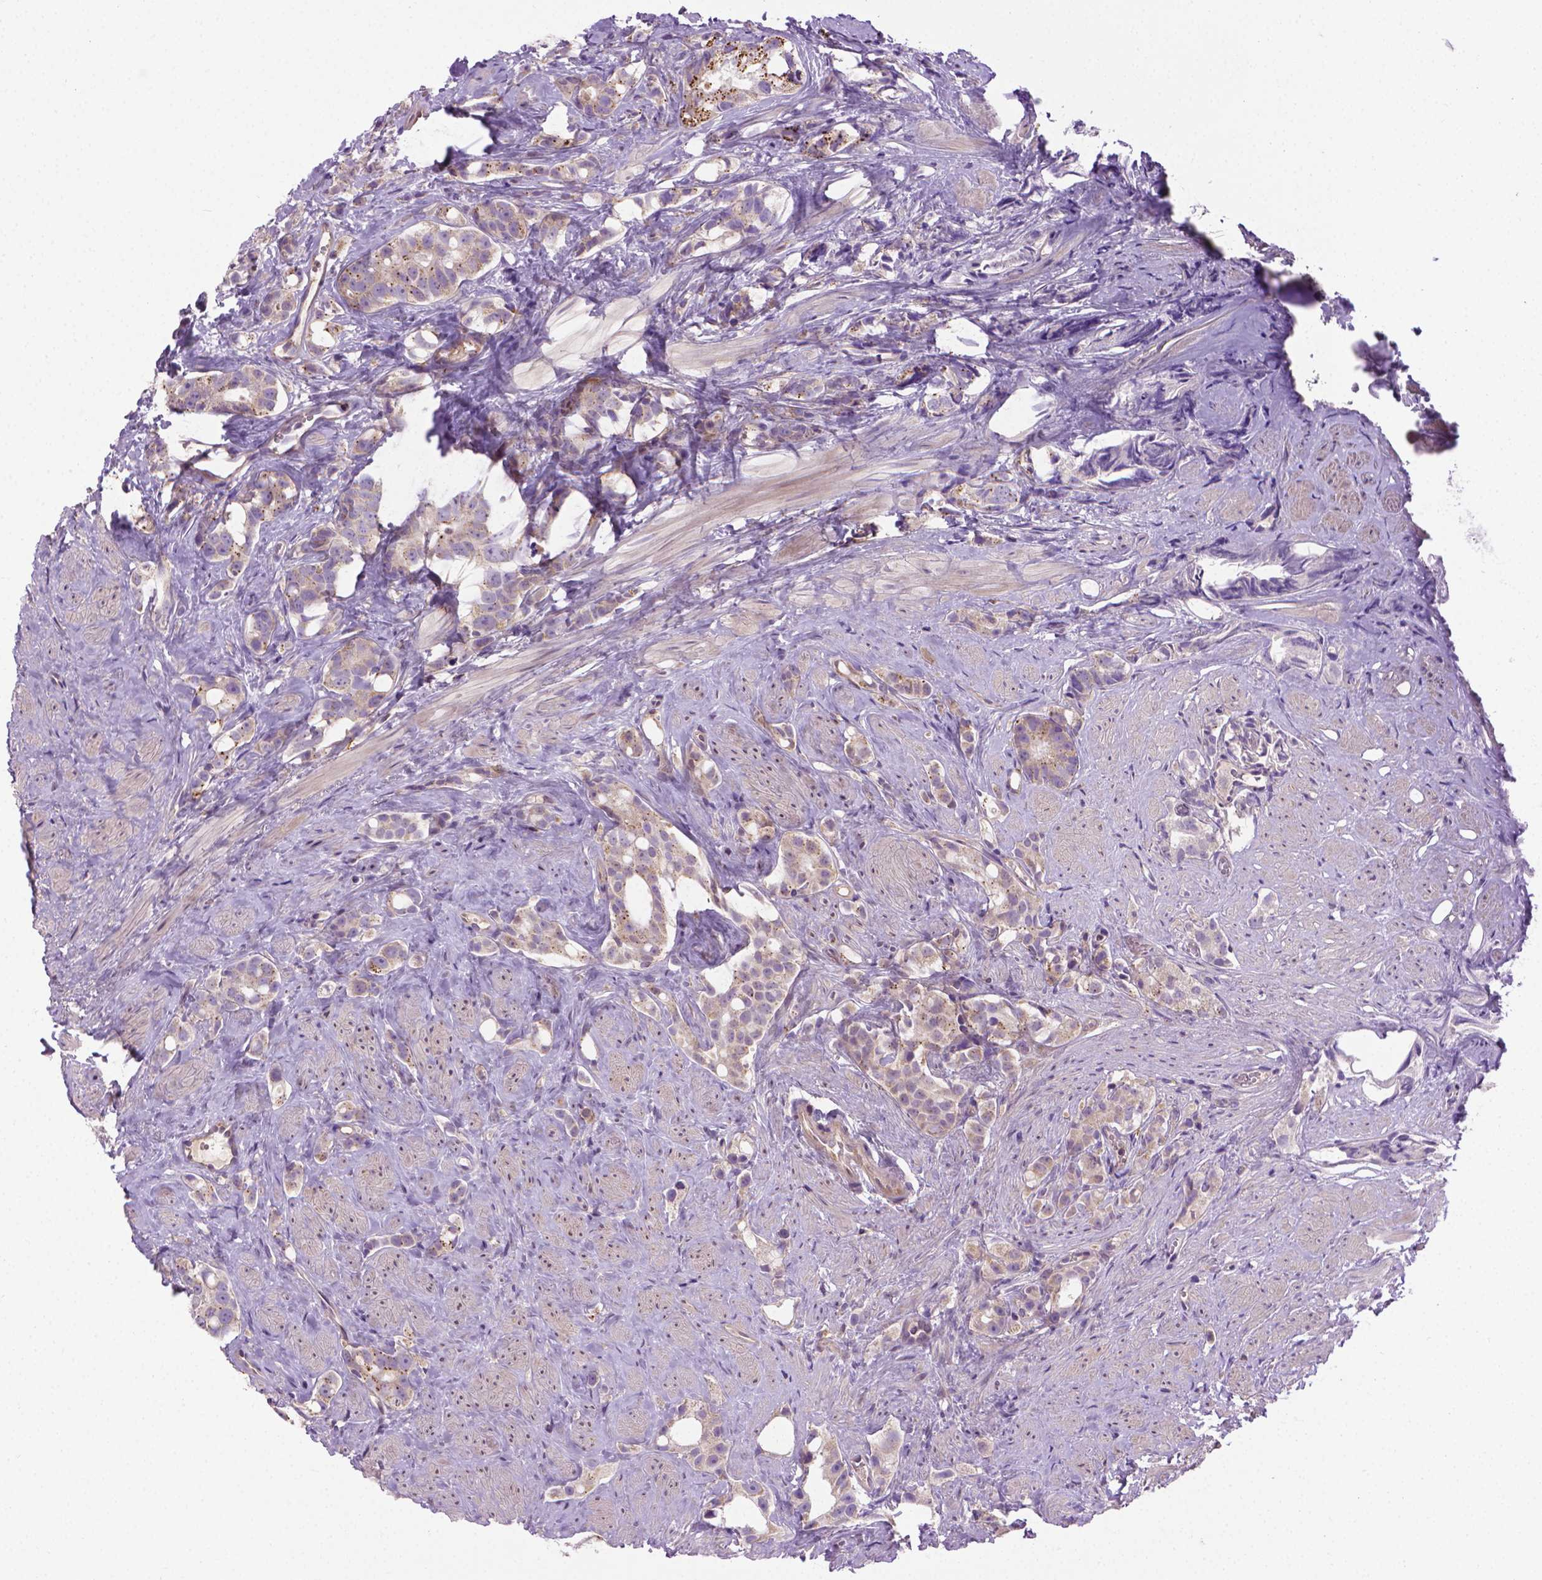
{"staining": {"intensity": "weak", "quantity": "25%-75%", "location": "cytoplasmic/membranous"}, "tissue": "prostate cancer", "cell_type": "Tumor cells", "image_type": "cancer", "snomed": [{"axis": "morphology", "description": "Adenocarcinoma, High grade"}, {"axis": "topography", "description": "Prostate"}], "caption": "The image demonstrates immunohistochemical staining of prostate cancer. There is weak cytoplasmic/membranous positivity is identified in about 25%-75% of tumor cells. Immunohistochemistry (ihc) stains the protein of interest in brown and the nuclei are stained blue.", "gene": "SLC51B", "patient": {"sex": "male", "age": 75}}